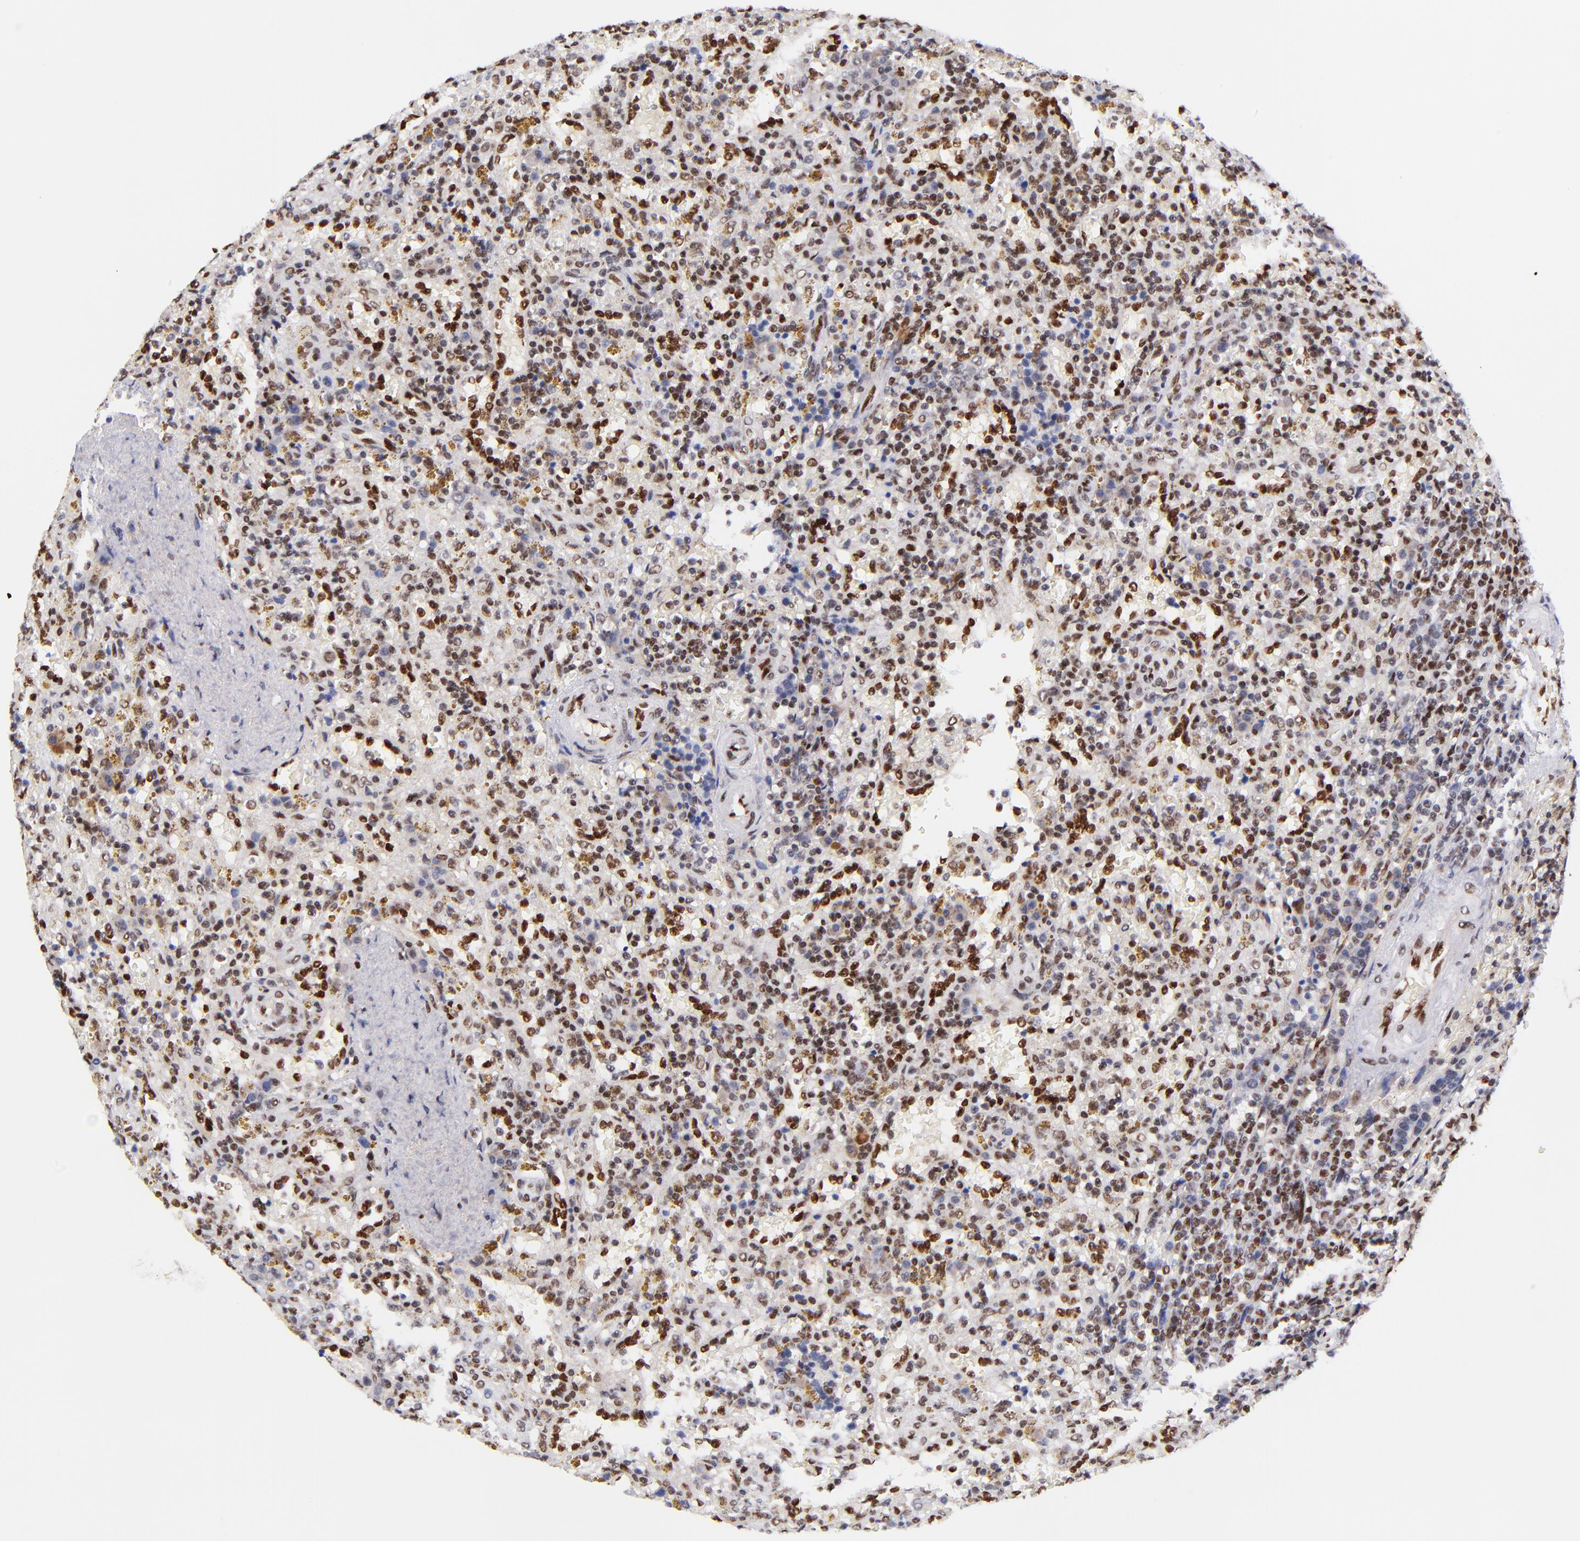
{"staining": {"intensity": "moderate", "quantity": ">75%", "location": "nuclear"}, "tissue": "lymphoma", "cell_type": "Tumor cells", "image_type": "cancer", "snomed": [{"axis": "morphology", "description": "Malignant lymphoma, non-Hodgkin's type, Low grade"}, {"axis": "topography", "description": "Spleen"}], "caption": "Immunohistochemical staining of lymphoma demonstrates medium levels of moderate nuclear staining in approximately >75% of tumor cells.", "gene": "MIDEAS", "patient": {"sex": "female", "age": 65}}